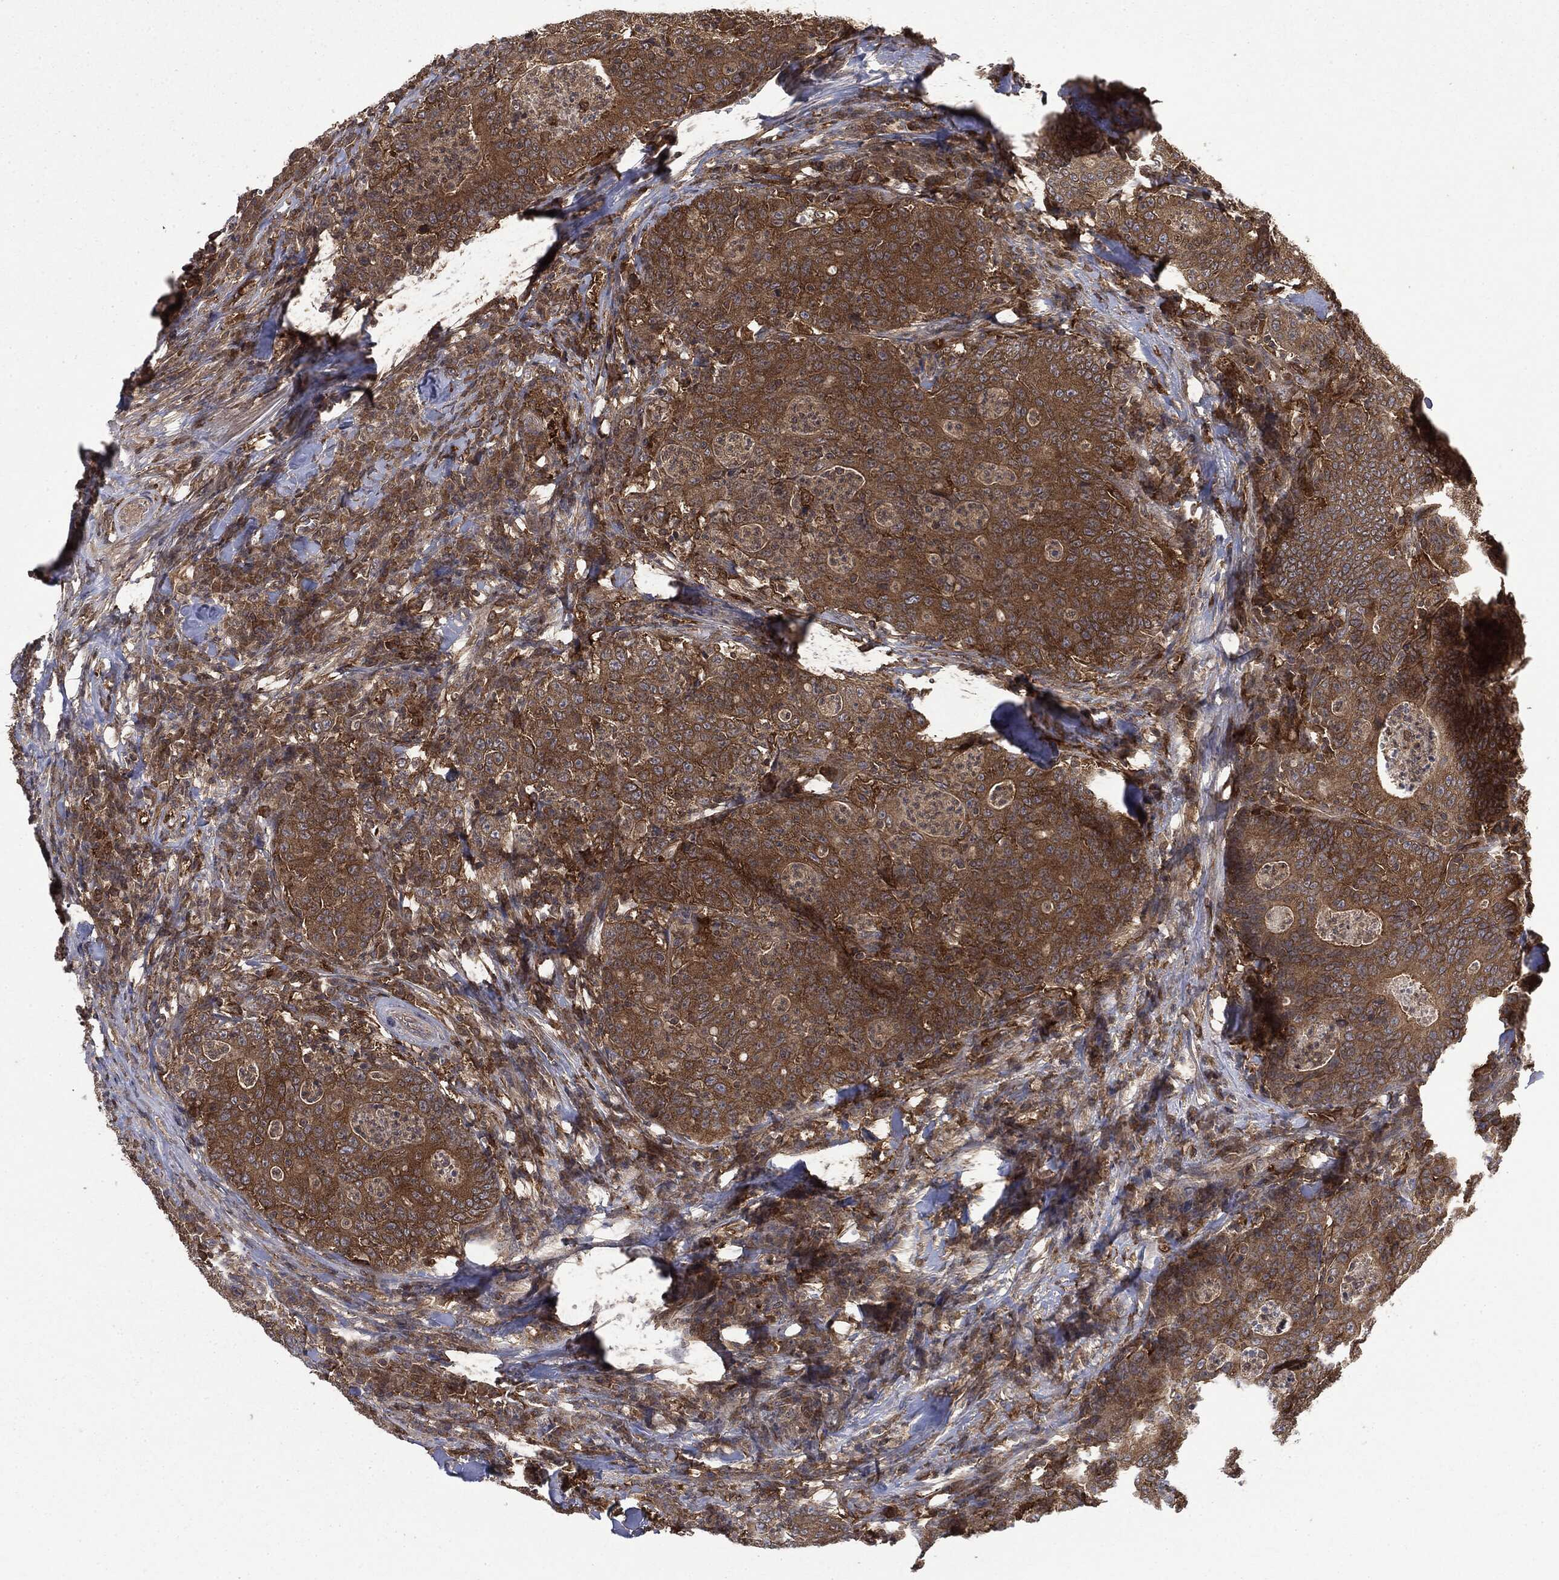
{"staining": {"intensity": "strong", "quantity": ">75%", "location": "cytoplasmic/membranous"}, "tissue": "colorectal cancer", "cell_type": "Tumor cells", "image_type": "cancer", "snomed": [{"axis": "morphology", "description": "Adenocarcinoma, NOS"}, {"axis": "topography", "description": "Colon"}], "caption": "The photomicrograph exhibits a brown stain indicating the presence of a protein in the cytoplasmic/membranous of tumor cells in colorectal adenocarcinoma.", "gene": "SNX5", "patient": {"sex": "male", "age": 70}}